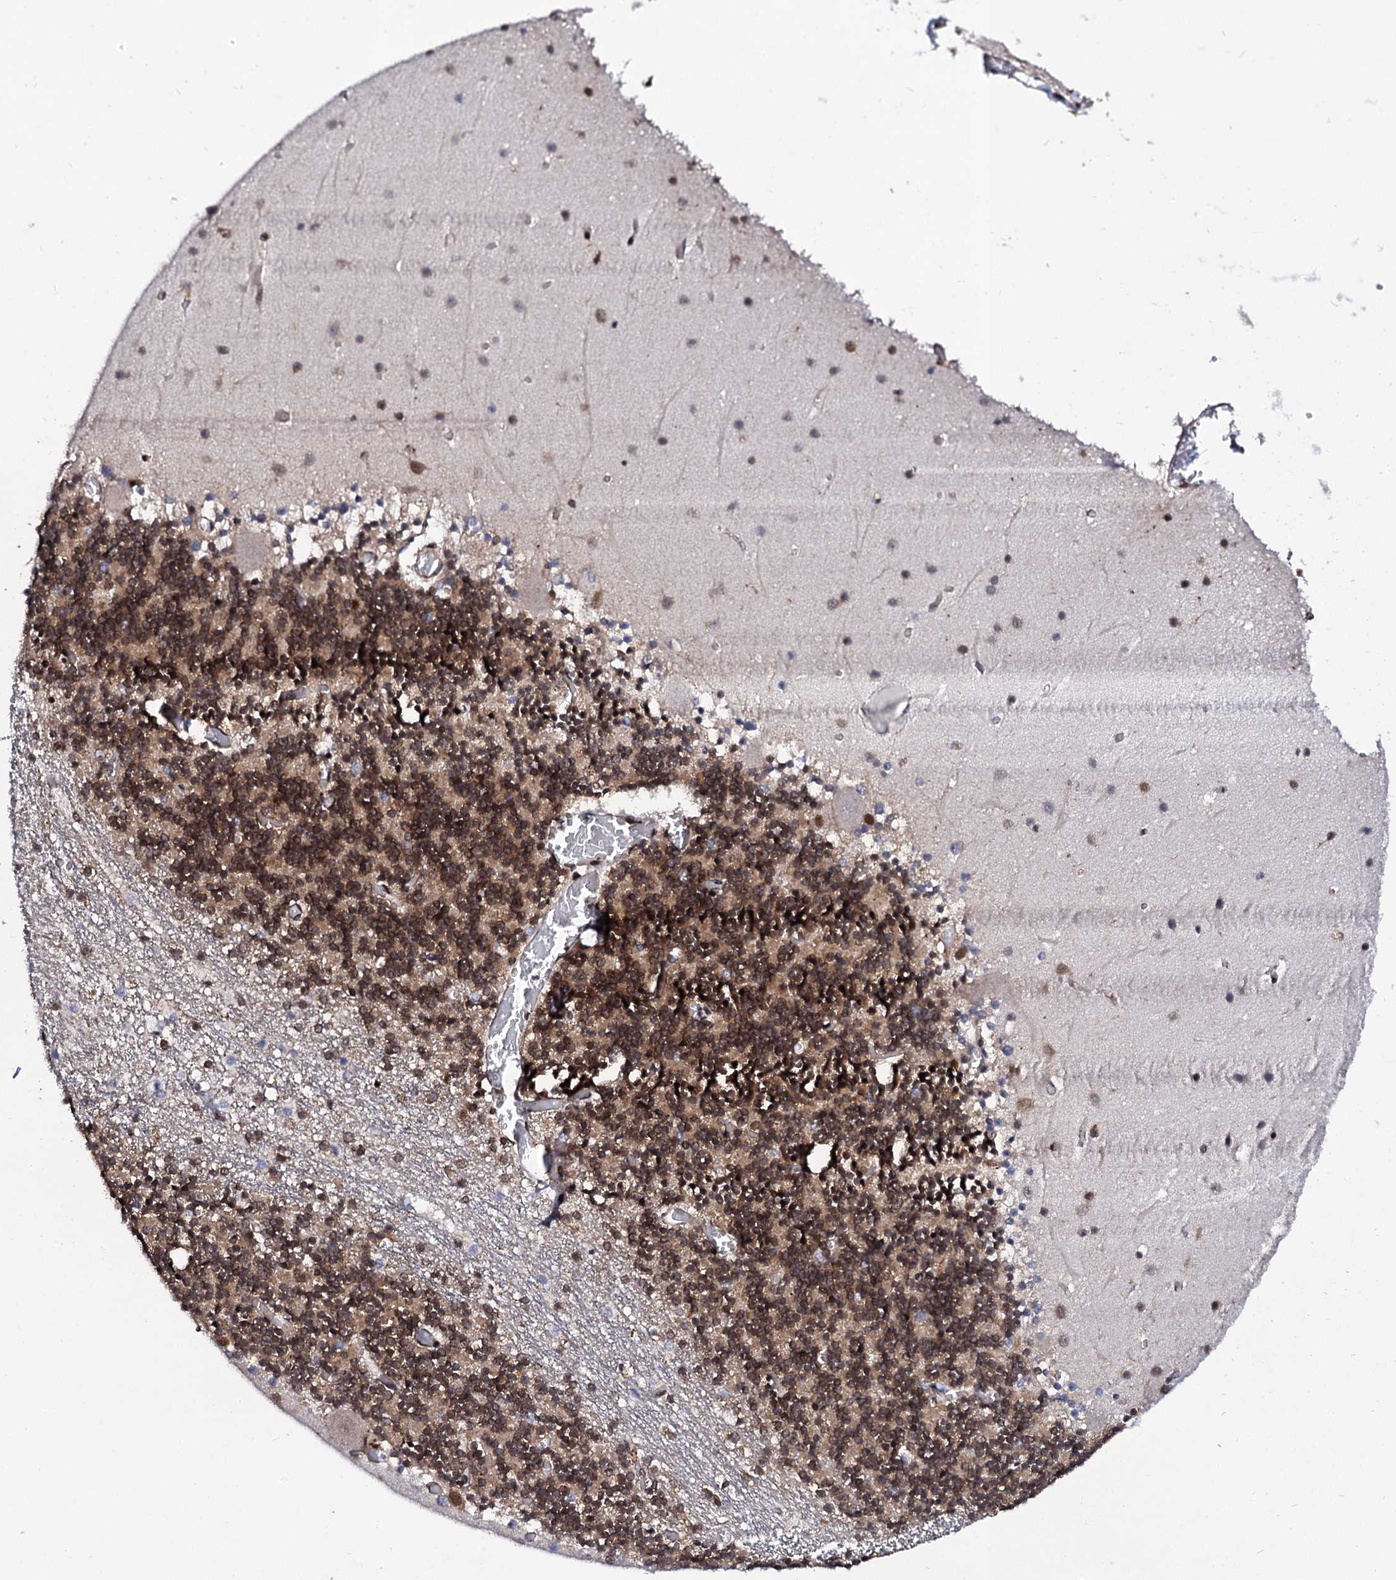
{"staining": {"intensity": "strong", "quantity": ">75%", "location": "nuclear"}, "tissue": "cerebellum", "cell_type": "Cells in granular layer", "image_type": "normal", "snomed": [{"axis": "morphology", "description": "Normal tissue, NOS"}, {"axis": "topography", "description": "Cerebellum"}], "caption": "Cells in granular layer demonstrate strong nuclear positivity in approximately >75% of cells in normal cerebellum.", "gene": "CSTF3", "patient": {"sex": "female", "age": 28}}